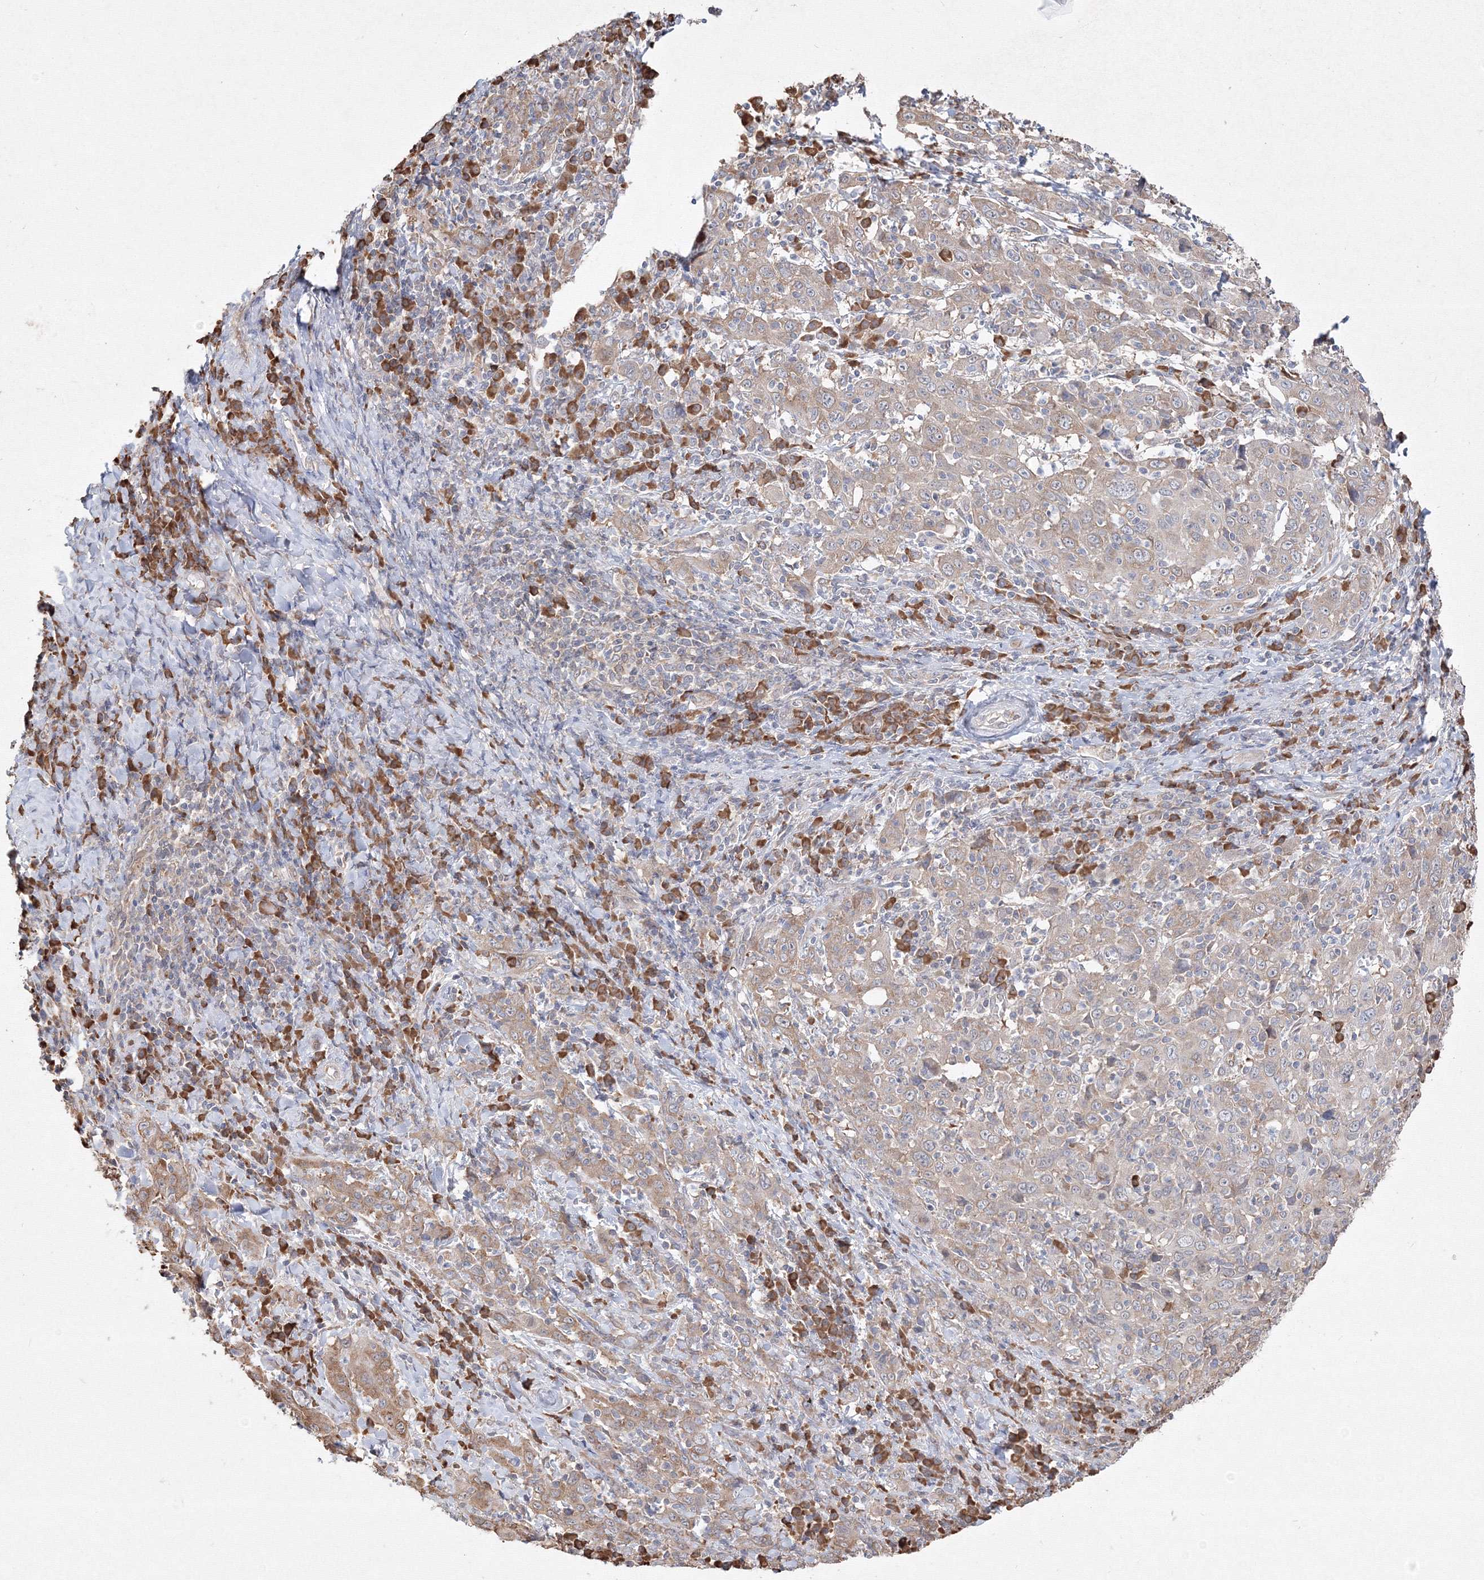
{"staining": {"intensity": "weak", "quantity": ">75%", "location": "cytoplasmic/membranous"}, "tissue": "cervical cancer", "cell_type": "Tumor cells", "image_type": "cancer", "snomed": [{"axis": "morphology", "description": "Squamous cell carcinoma, NOS"}, {"axis": "topography", "description": "Cervix"}], "caption": "Weak cytoplasmic/membranous protein staining is identified in approximately >75% of tumor cells in cervical cancer (squamous cell carcinoma).", "gene": "FBXL8", "patient": {"sex": "female", "age": 46}}